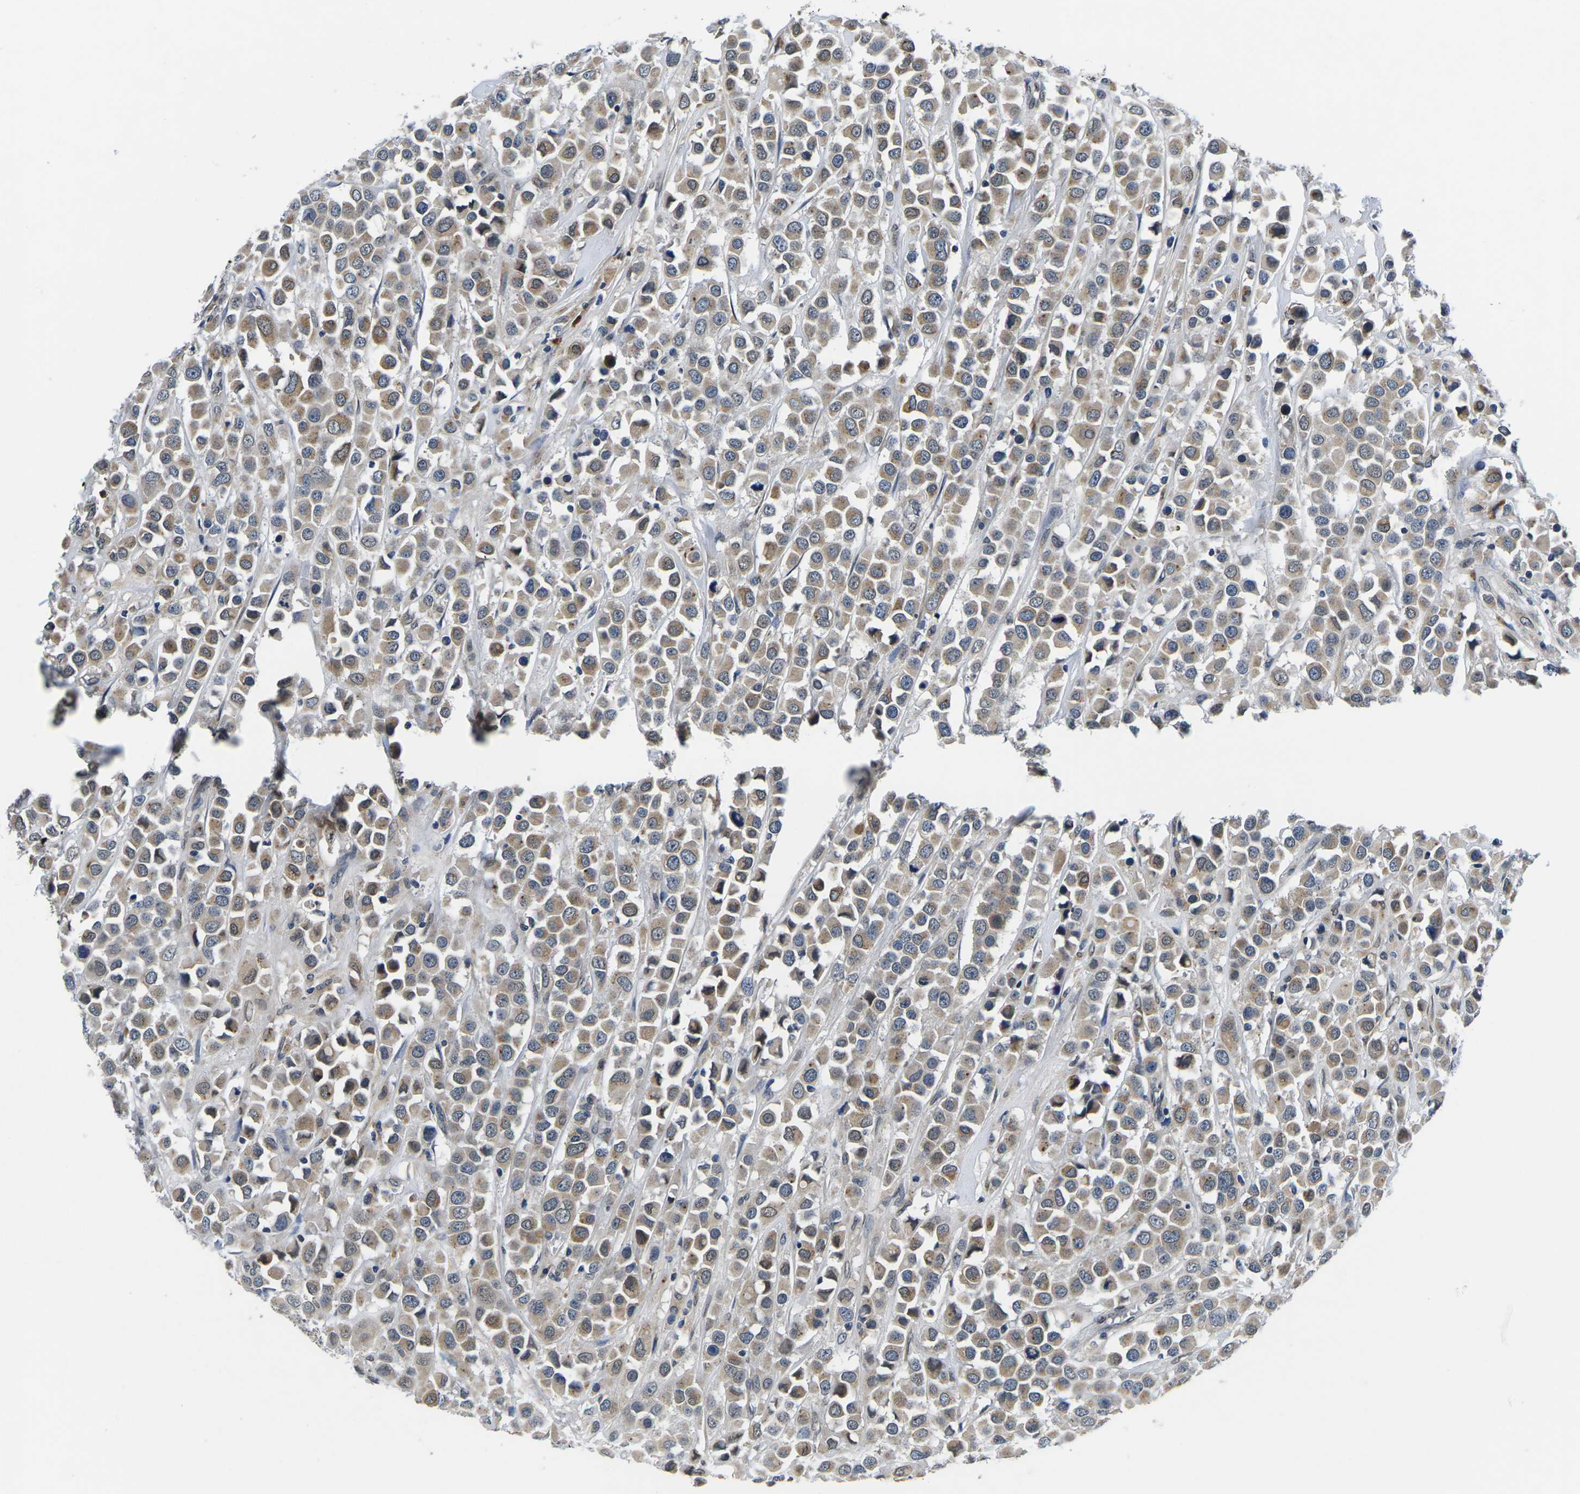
{"staining": {"intensity": "weak", "quantity": ">75%", "location": "cytoplasmic/membranous"}, "tissue": "breast cancer", "cell_type": "Tumor cells", "image_type": "cancer", "snomed": [{"axis": "morphology", "description": "Duct carcinoma"}, {"axis": "topography", "description": "Breast"}], "caption": "High-power microscopy captured an immunohistochemistry (IHC) micrograph of breast infiltrating ductal carcinoma, revealing weak cytoplasmic/membranous staining in approximately >75% of tumor cells.", "gene": "SNX10", "patient": {"sex": "female", "age": 61}}